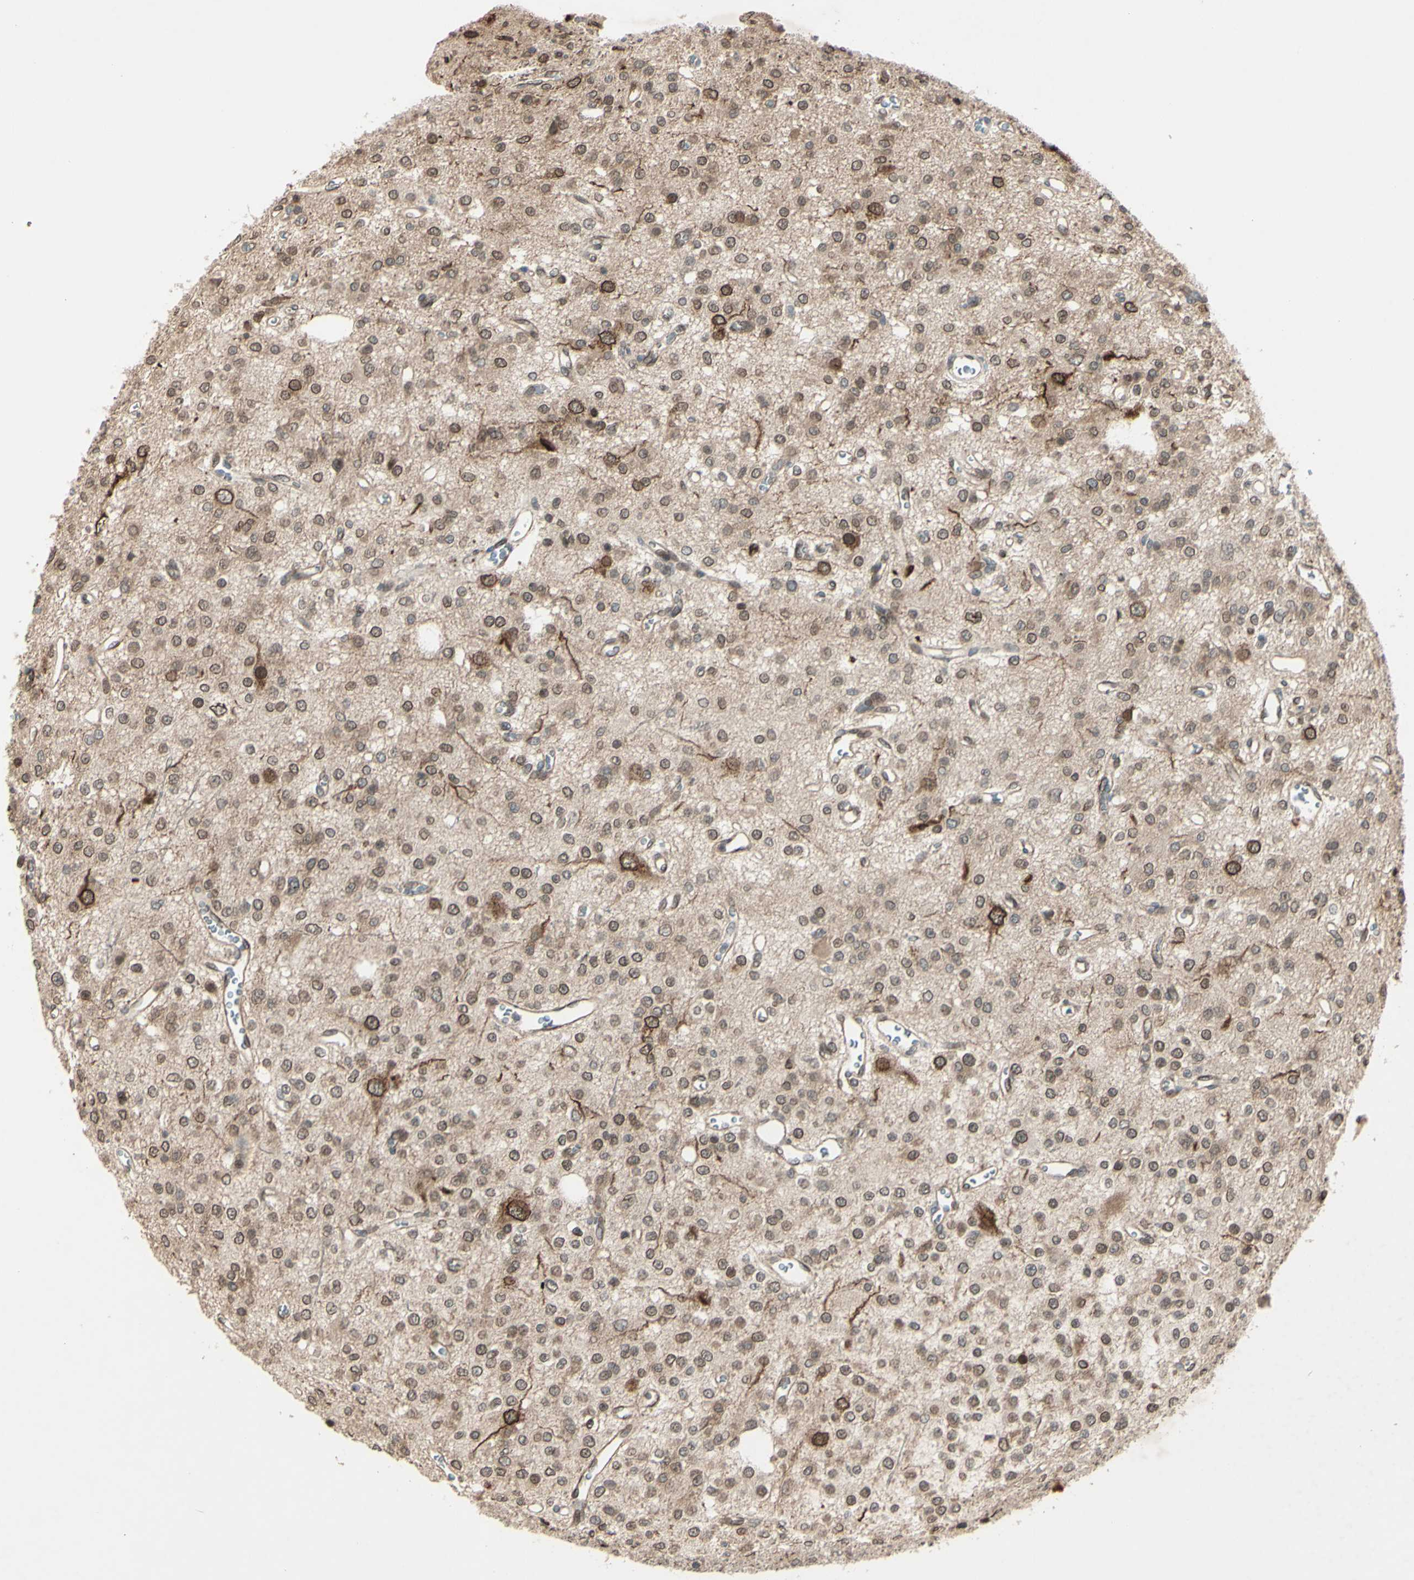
{"staining": {"intensity": "moderate", "quantity": ">75%", "location": "cytoplasmic/membranous,nuclear"}, "tissue": "glioma", "cell_type": "Tumor cells", "image_type": "cancer", "snomed": [{"axis": "morphology", "description": "Glioma, malignant, Low grade"}, {"axis": "topography", "description": "Brain"}], "caption": "A brown stain labels moderate cytoplasmic/membranous and nuclear expression of a protein in glioma tumor cells.", "gene": "MLF2", "patient": {"sex": "male", "age": 38}}